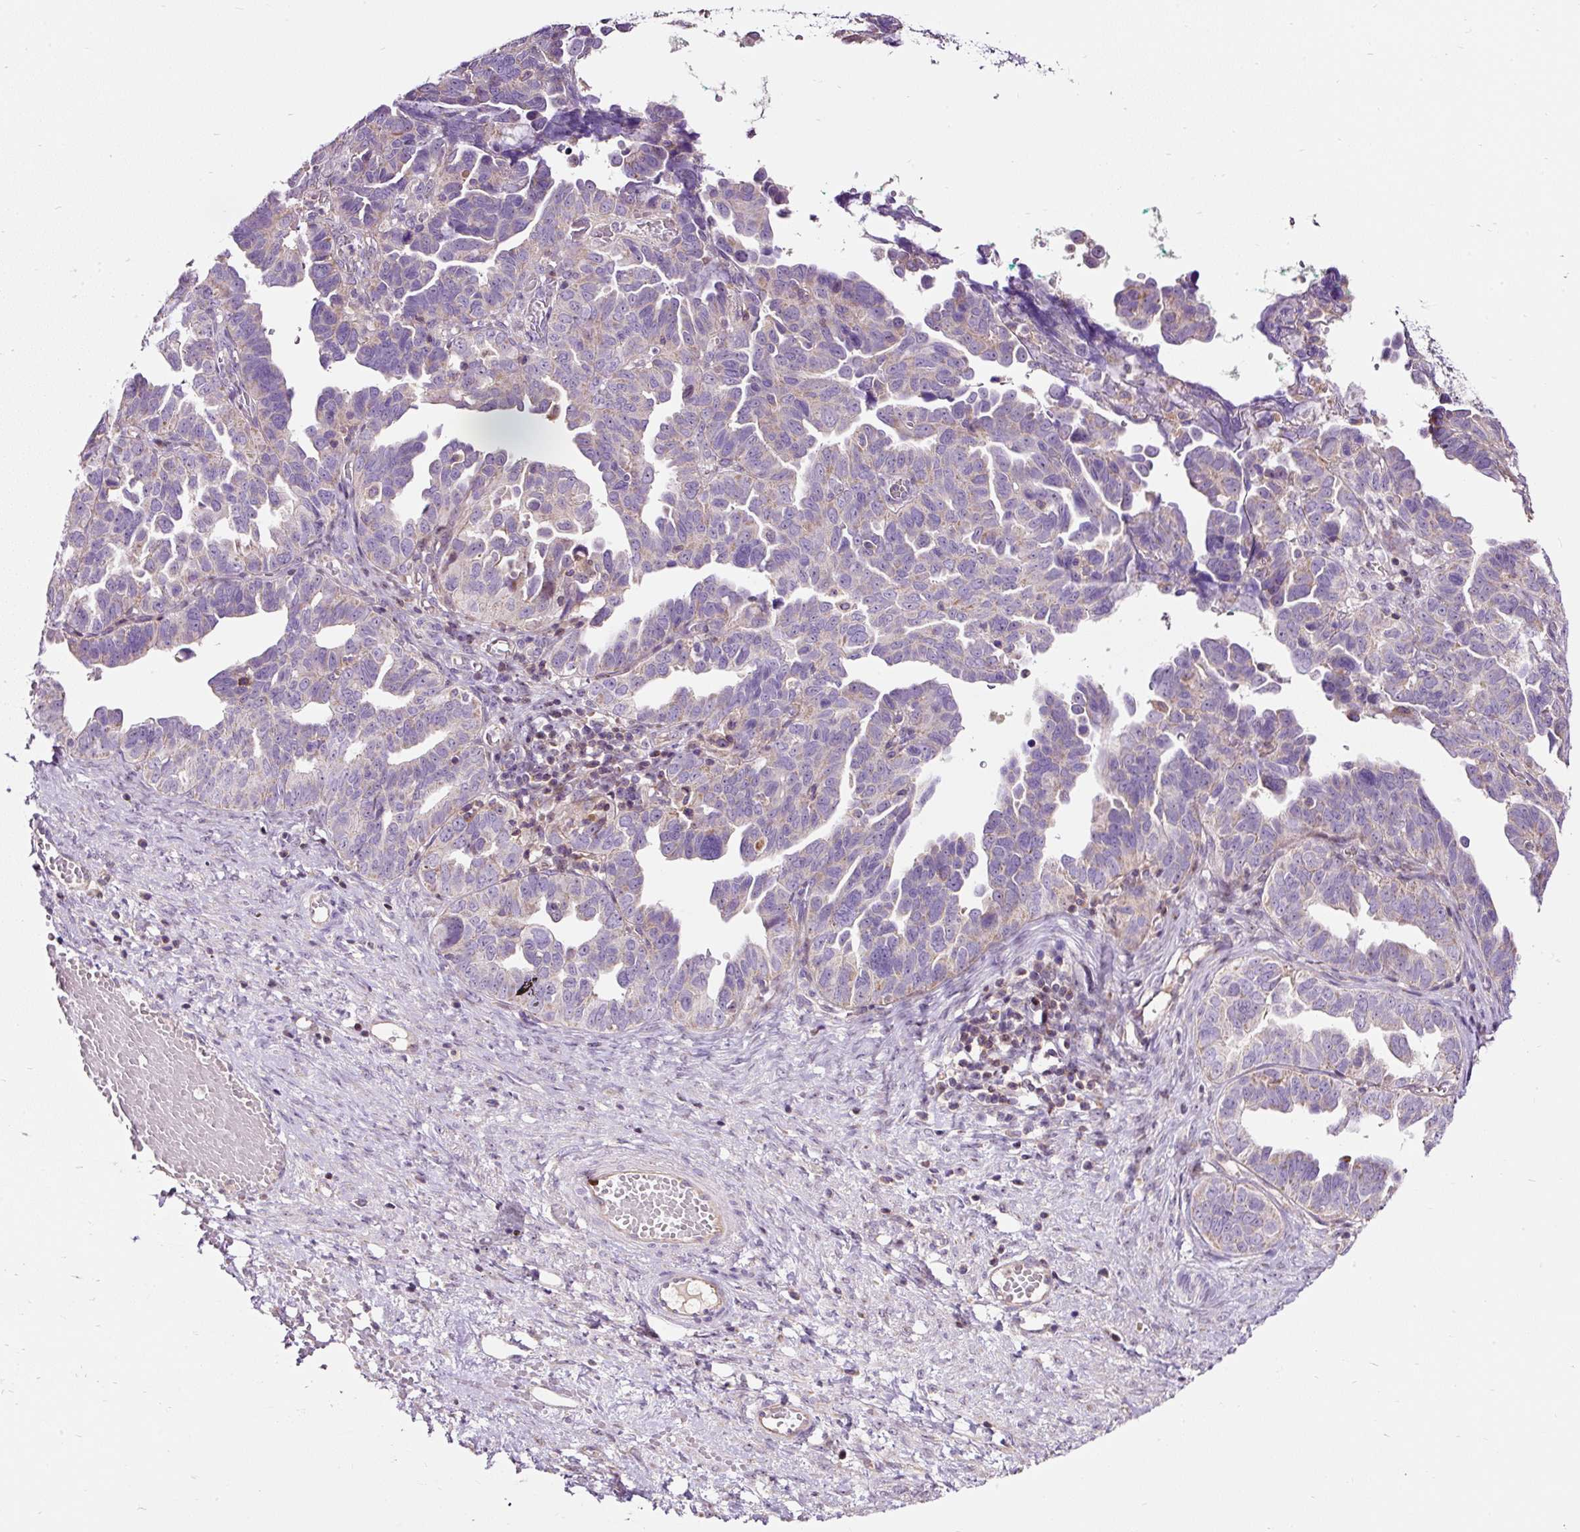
{"staining": {"intensity": "moderate", "quantity": "<25%", "location": "cytoplasmic/membranous"}, "tissue": "ovarian cancer", "cell_type": "Tumor cells", "image_type": "cancer", "snomed": [{"axis": "morphology", "description": "Cystadenocarcinoma, serous, NOS"}, {"axis": "topography", "description": "Ovary"}], "caption": "This histopathology image exhibits immunohistochemistry (IHC) staining of ovarian cancer, with low moderate cytoplasmic/membranous expression in approximately <25% of tumor cells.", "gene": "BOLA3", "patient": {"sex": "female", "age": 64}}